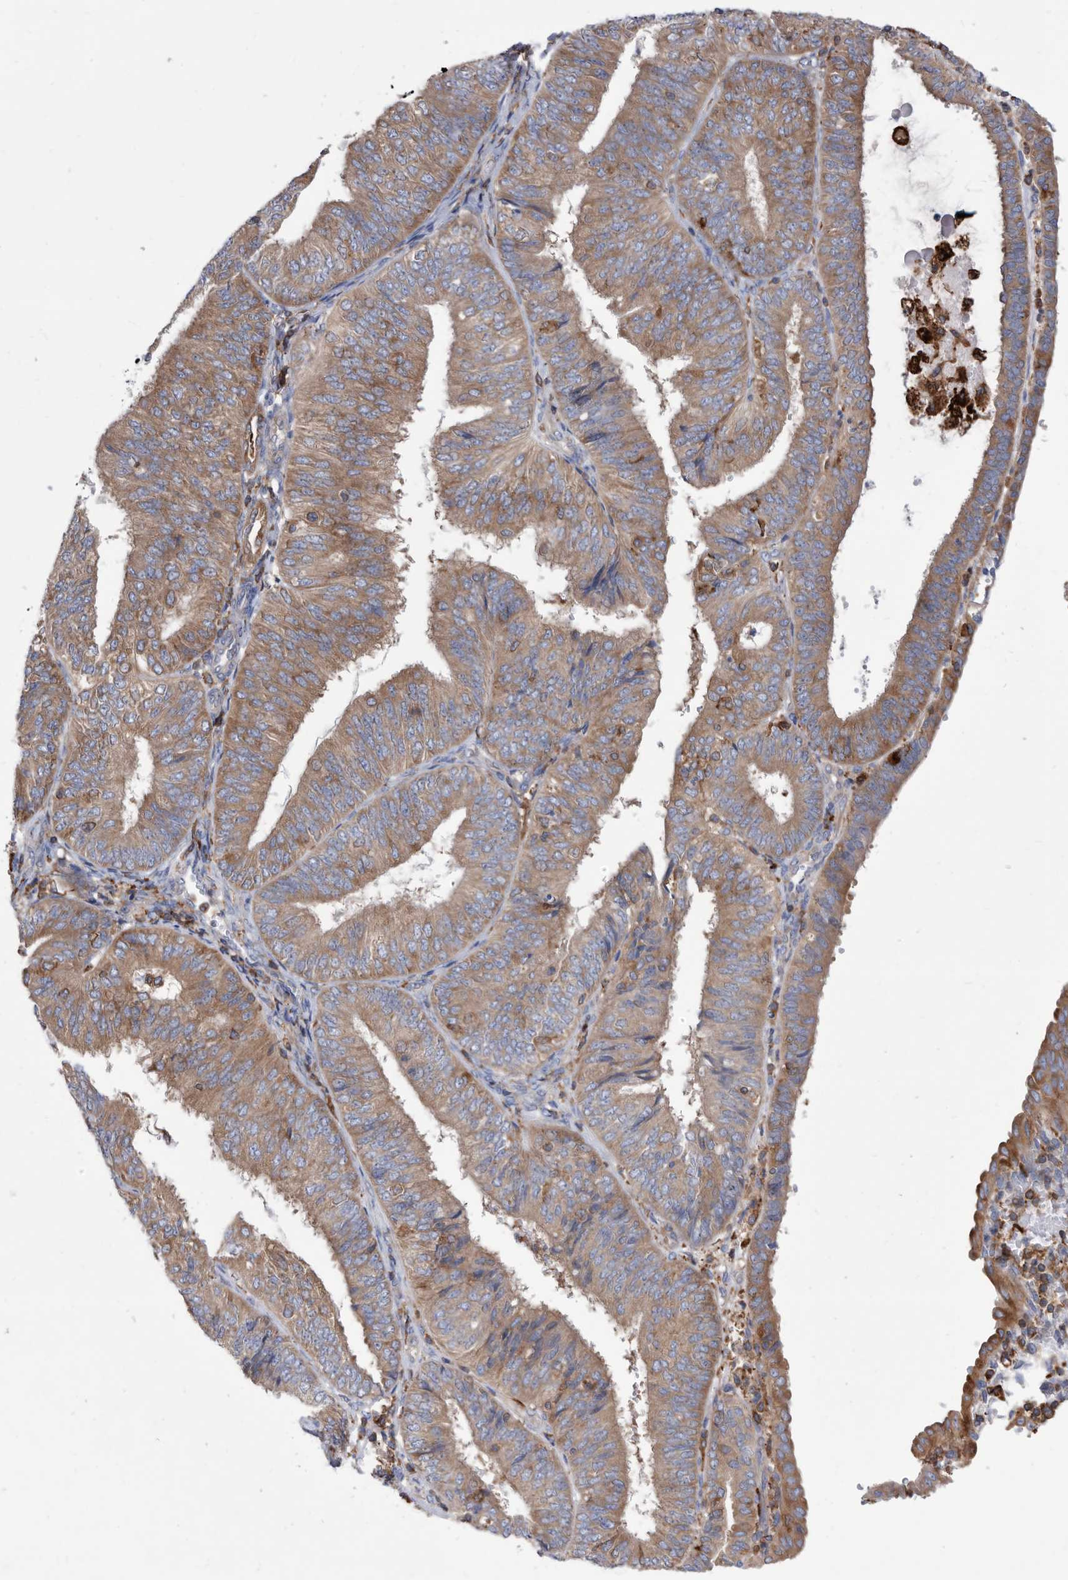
{"staining": {"intensity": "moderate", "quantity": ">75%", "location": "cytoplasmic/membranous"}, "tissue": "endometrial cancer", "cell_type": "Tumor cells", "image_type": "cancer", "snomed": [{"axis": "morphology", "description": "Adenocarcinoma, NOS"}, {"axis": "topography", "description": "Endometrium"}], "caption": "High-power microscopy captured an immunohistochemistry image of endometrial adenocarcinoma, revealing moderate cytoplasmic/membranous positivity in about >75% of tumor cells.", "gene": "SMG7", "patient": {"sex": "female", "age": 58}}